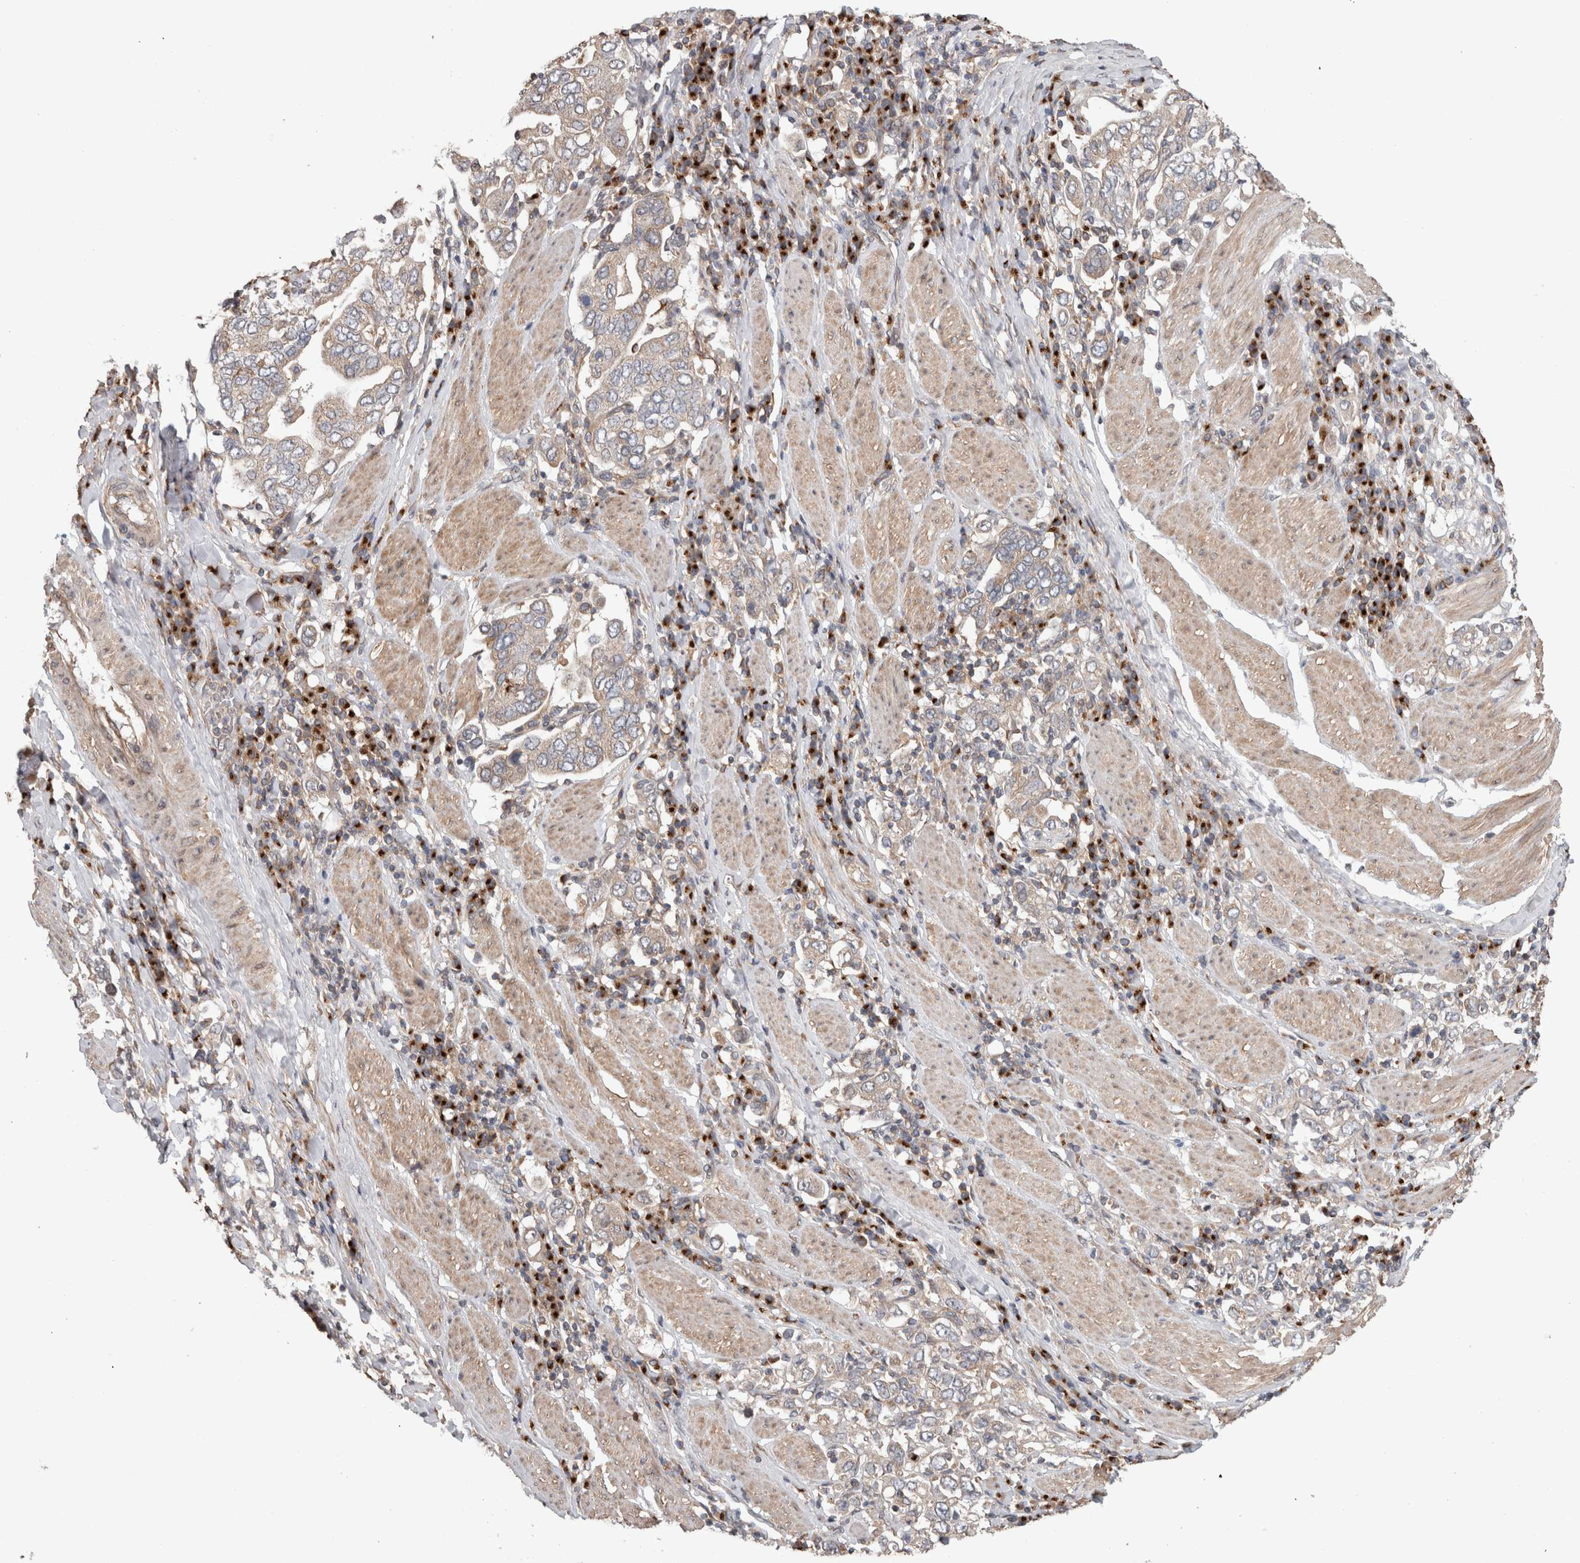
{"staining": {"intensity": "weak", "quantity": ">75%", "location": "cytoplasmic/membranous"}, "tissue": "stomach cancer", "cell_type": "Tumor cells", "image_type": "cancer", "snomed": [{"axis": "morphology", "description": "Adenocarcinoma, NOS"}, {"axis": "topography", "description": "Stomach, upper"}], "caption": "A histopathology image of human stomach cancer stained for a protein shows weak cytoplasmic/membranous brown staining in tumor cells.", "gene": "TRIM5", "patient": {"sex": "male", "age": 62}}